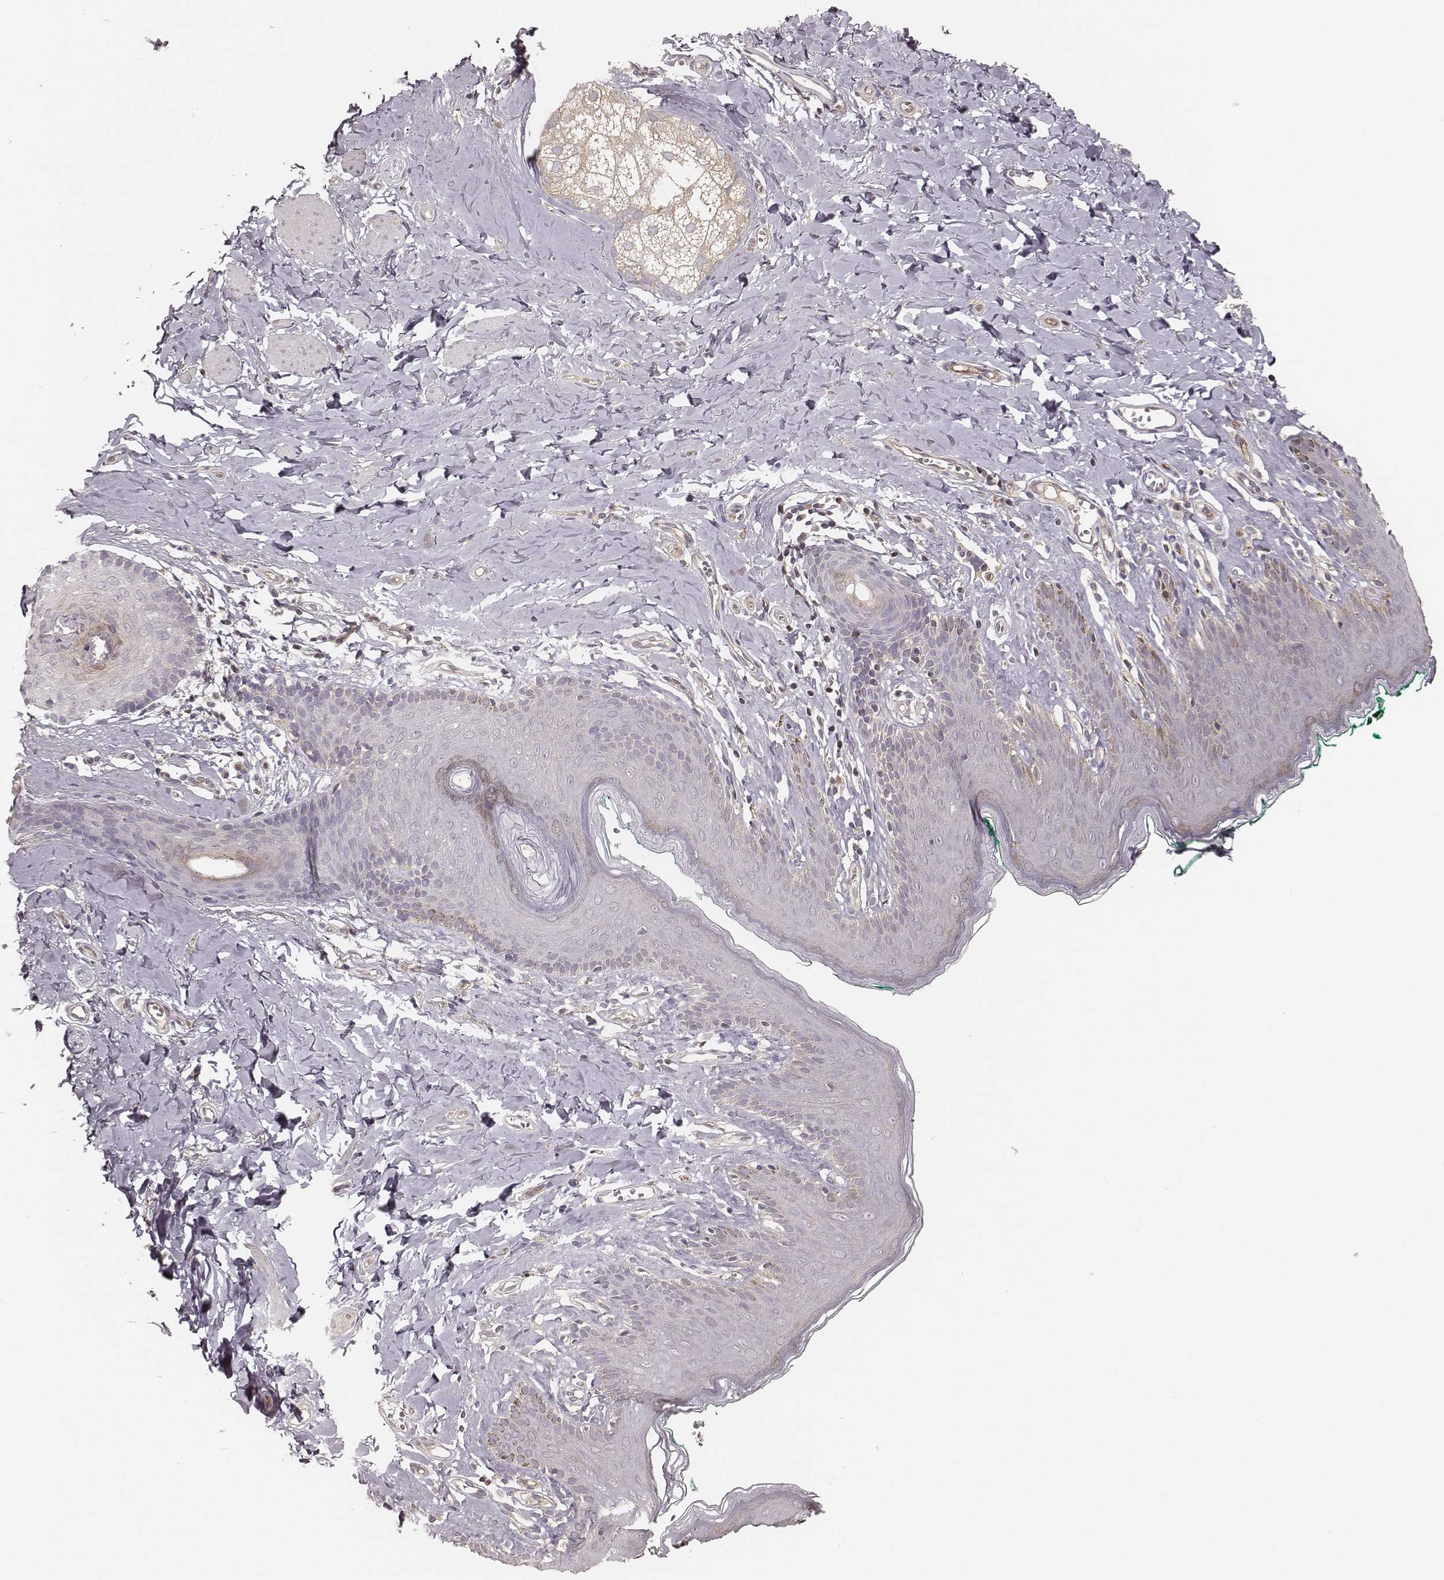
{"staining": {"intensity": "weak", "quantity": "<25%", "location": "cytoplasmic/membranous"}, "tissue": "skin", "cell_type": "Epidermal cells", "image_type": "normal", "snomed": [{"axis": "morphology", "description": "Normal tissue, NOS"}, {"axis": "topography", "description": "Vulva"}], "caption": "Micrograph shows no protein staining in epidermal cells of benign skin. The staining is performed using DAB brown chromogen with nuclei counter-stained in using hematoxylin.", "gene": "CARS1", "patient": {"sex": "female", "age": 66}}